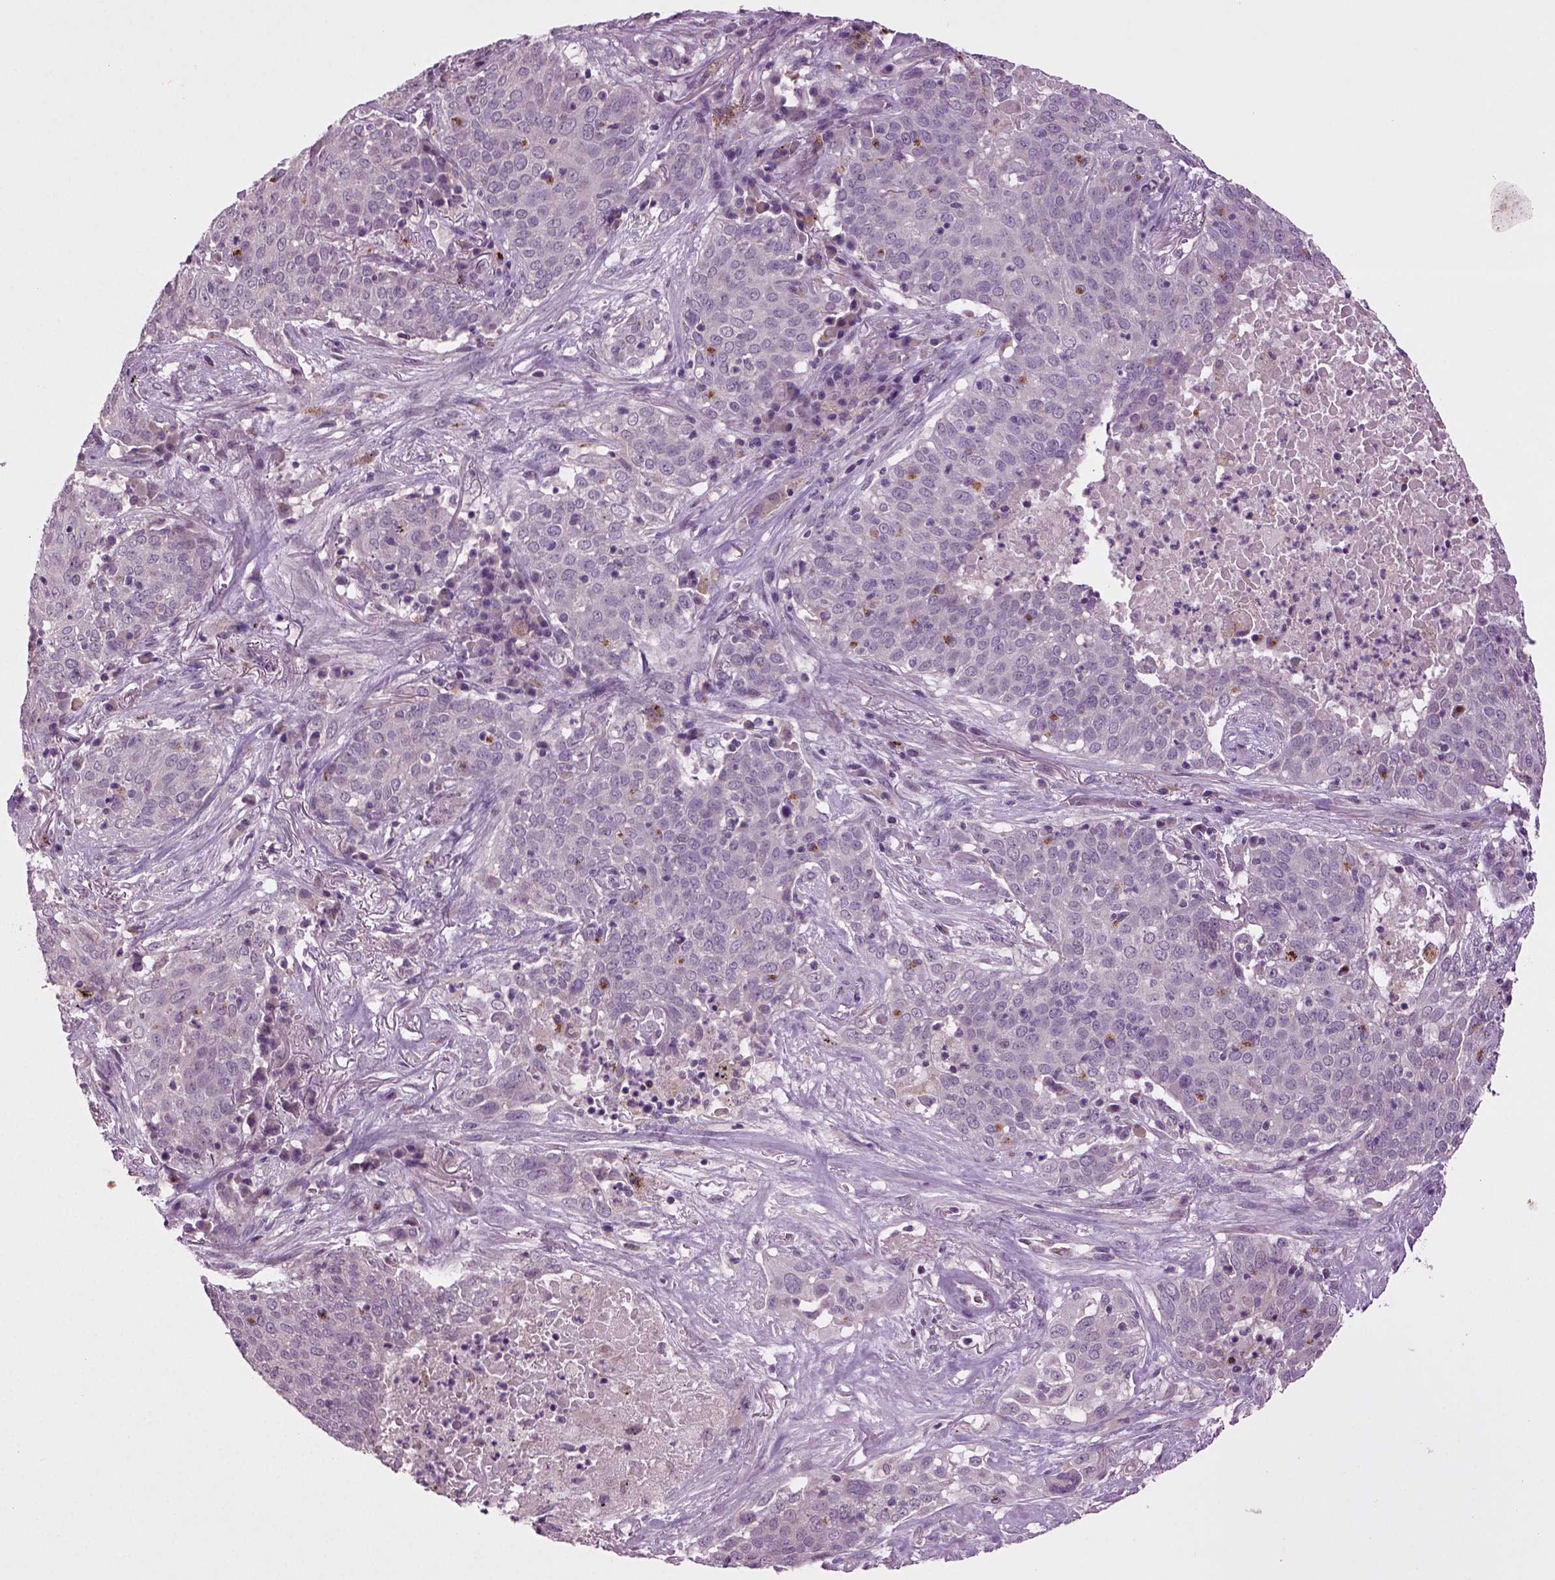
{"staining": {"intensity": "negative", "quantity": "none", "location": "none"}, "tissue": "lung cancer", "cell_type": "Tumor cells", "image_type": "cancer", "snomed": [{"axis": "morphology", "description": "Squamous cell carcinoma, NOS"}, {"axis": "topography", "description": "Lung"}], "caption": "Histopathology image shows no significant protein expression in tumor cells of lung cancer (squamous cell carcinoma).", "gene": "SLC17A6", "patient": {"sex": "male", "age": 82}}